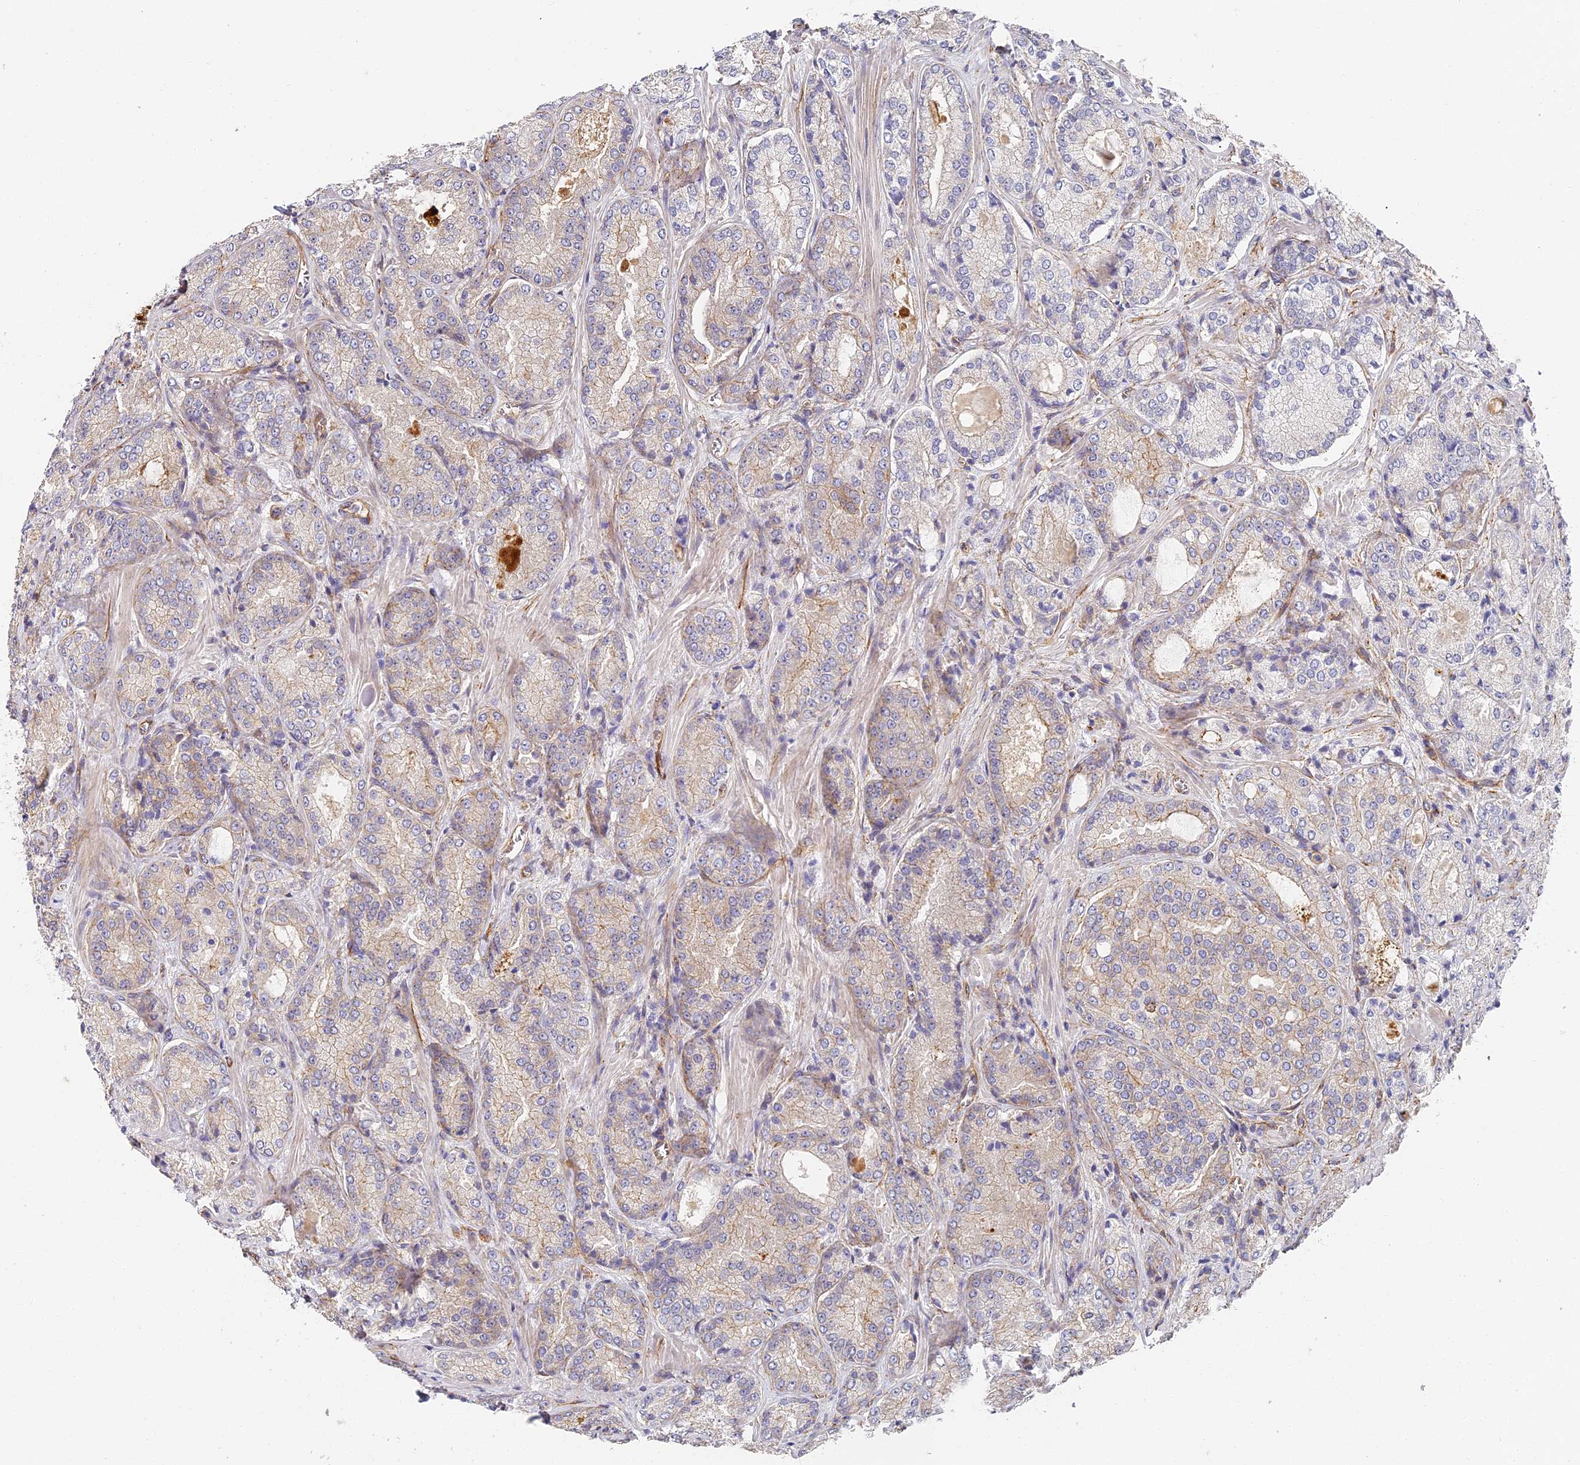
{"staining": {"intensity": "negative", "quantity": "none", "location": "none"}, "tissue": "prostate cancer", "cell_type": "Tumor cells", "image_type": "cancer", "snomed": [{"axis": "morphology", "description": "Adenocarcinoma, Low grade"}, {"axis": "topography", "description": "Prostate"}], "caption": "Immunohistochemistry (IHC) image of neoplastic tissue: human prostate cancer (low-grade adenocarcinoma) stained with DAB (3,3'-diaminobenzidine) shows no significant protein staining in tumor cells.", "gene": "CCDC30", "patient": {"sex": "male", "age": 74}}